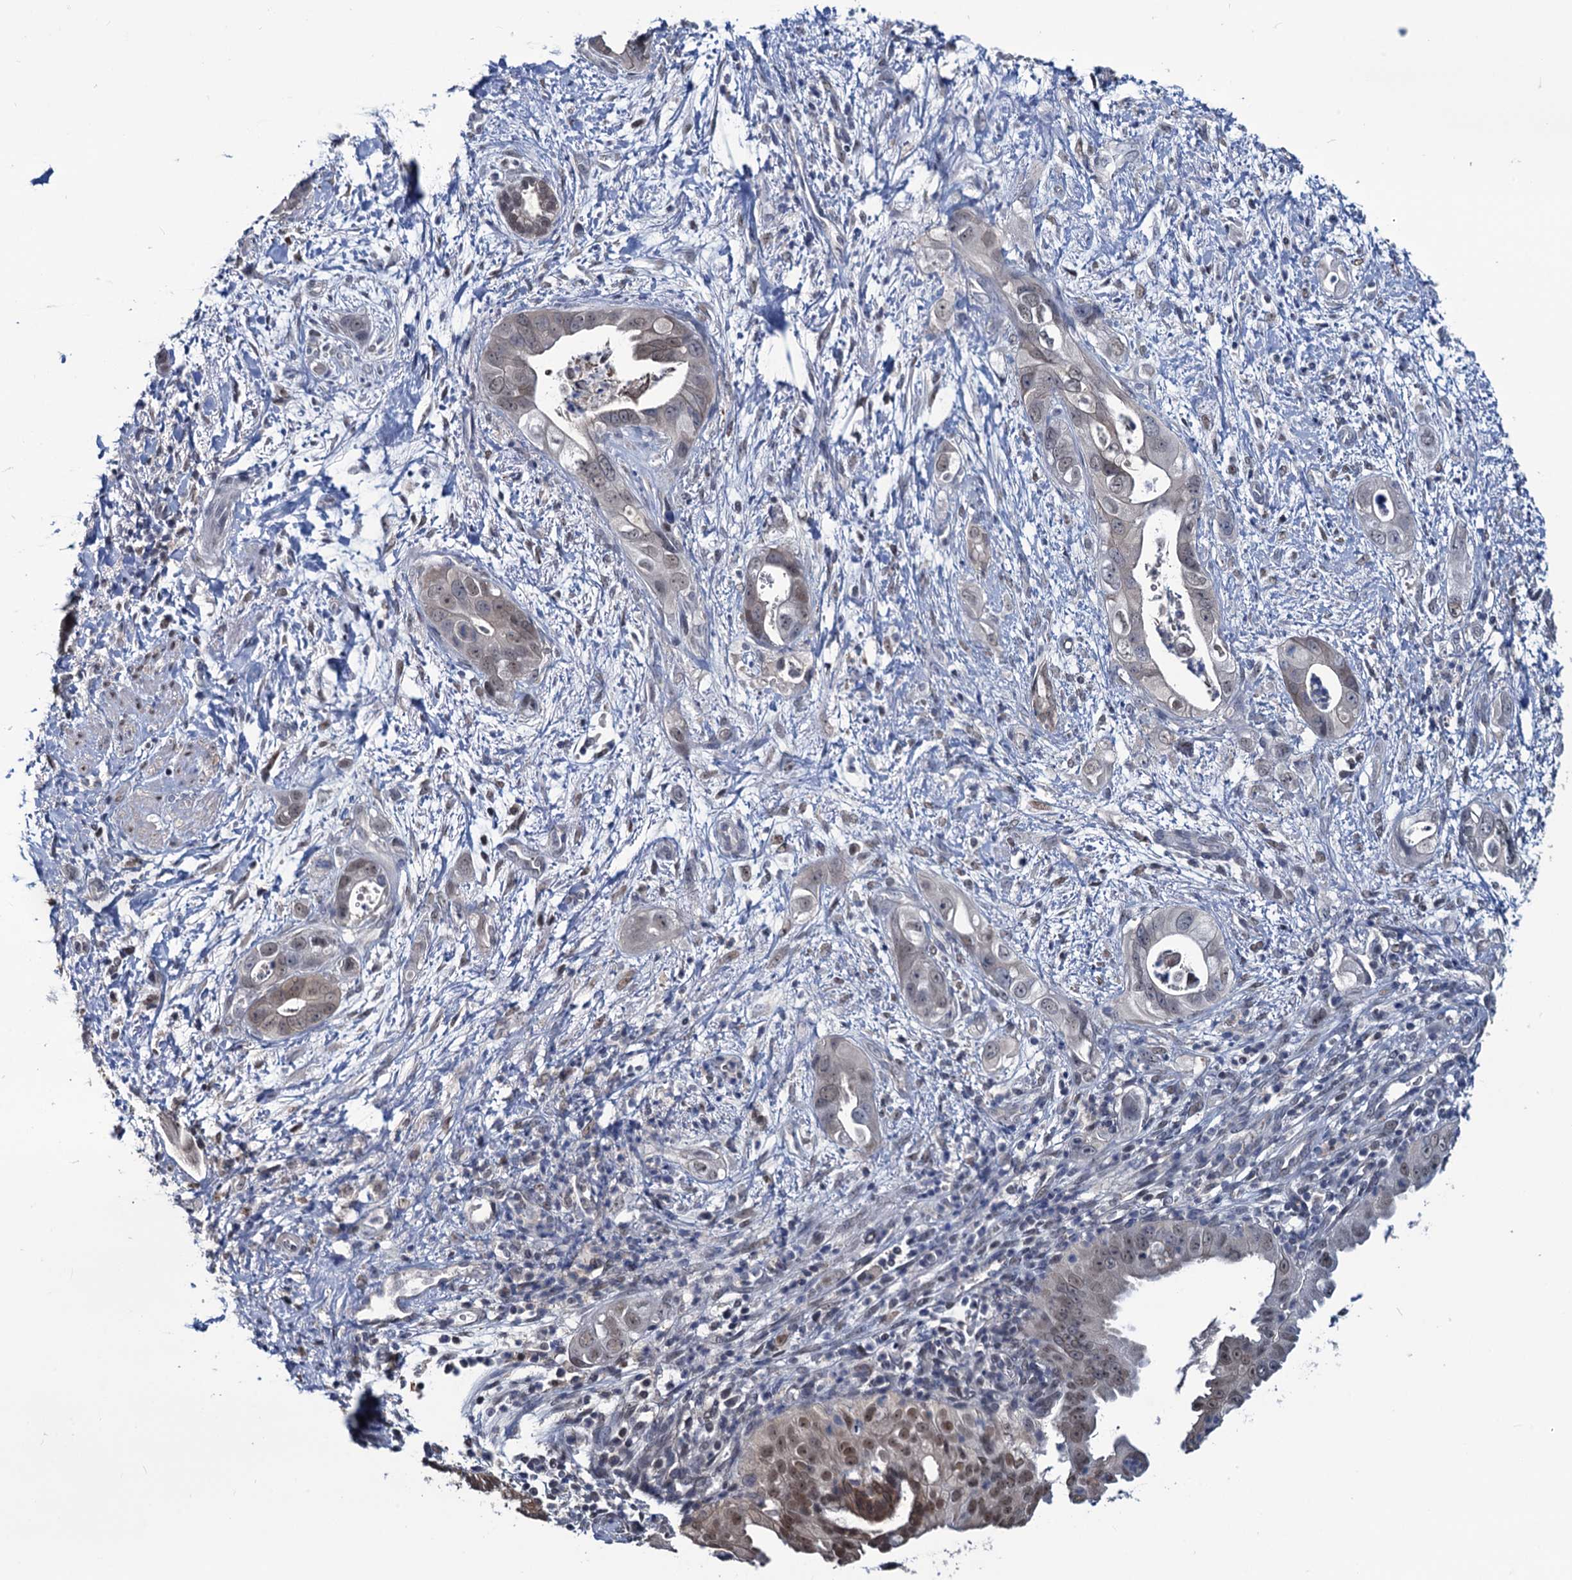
{"staining": {"intensity": "weak", "quantity": "<25%", "location": "nuclear"}, "tissue": "pancreatic cancer", "cell_type": "Tumor cells", "image_type": "cancer", "snomed": [{"axis": "morphology", "description": "Adenocarcinoma, NOS"}, {"axis": "topography", "description": "Pancreas"}], "caption": "Tumor cells are negative for protein expression in human pancreatic cancer (adenocarcinoma).", "gene": "RTKN2", "patient": {"sex": "female", "age": 78}}